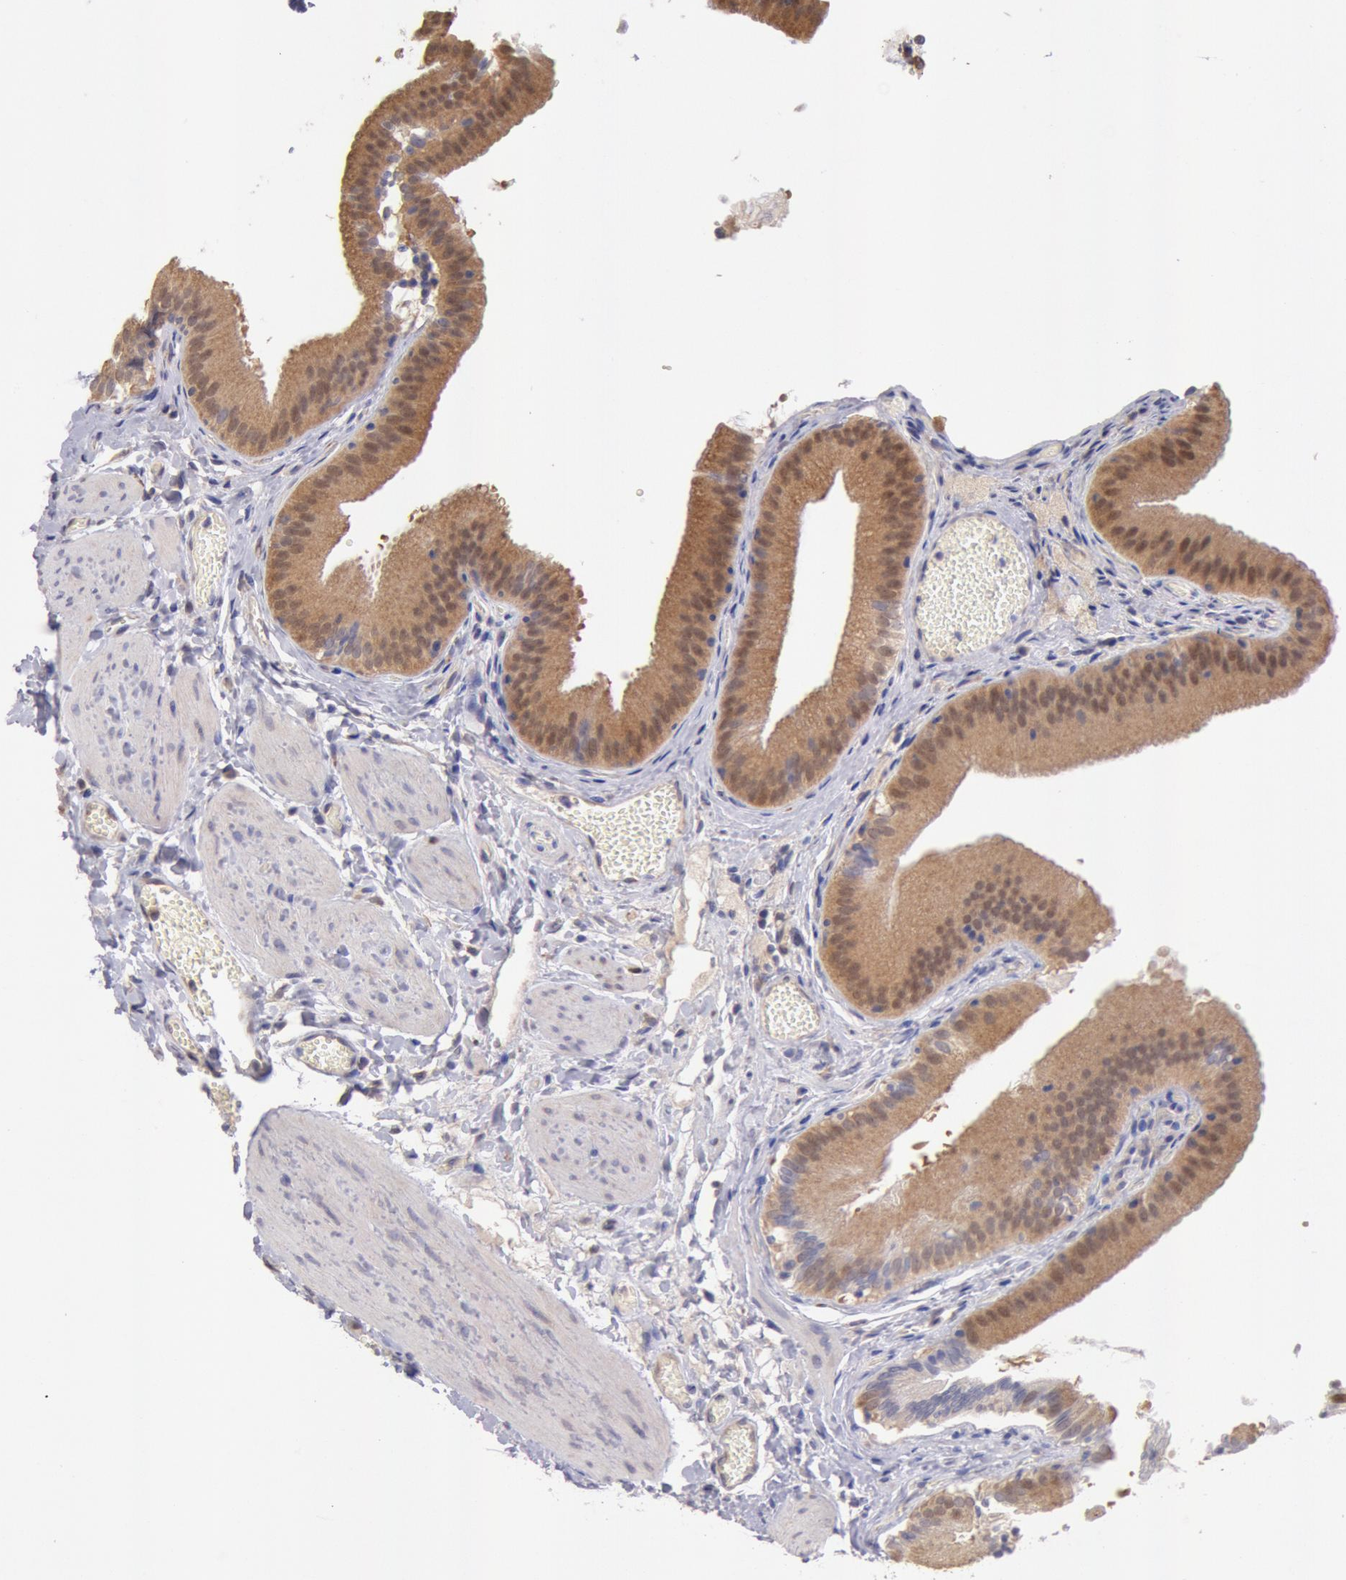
{"staining": {"intensity": "moderate", "quantity": ">75%", "location": "cytoplasmic/membranous,nuclear"}, "tissue": "gallbladder", "cell_type": "Glandular cells", "image_type": "normal", "snomed": [{"axis": "morphology", "description": "Normal tissue, NOS"}, {"axis": "topography", "description": "Gallbladder"}], "caption": "Normal gallbladder shows moderate cytoplasmic/membranous,nuclear staining in about >75% of glandular cells, visualized by immunohistochemistry. (DAB = brown stain, brightfield microscopy at high magnification).", "gene": "COMT", "patient": {"sex": "female", "age": 24}}